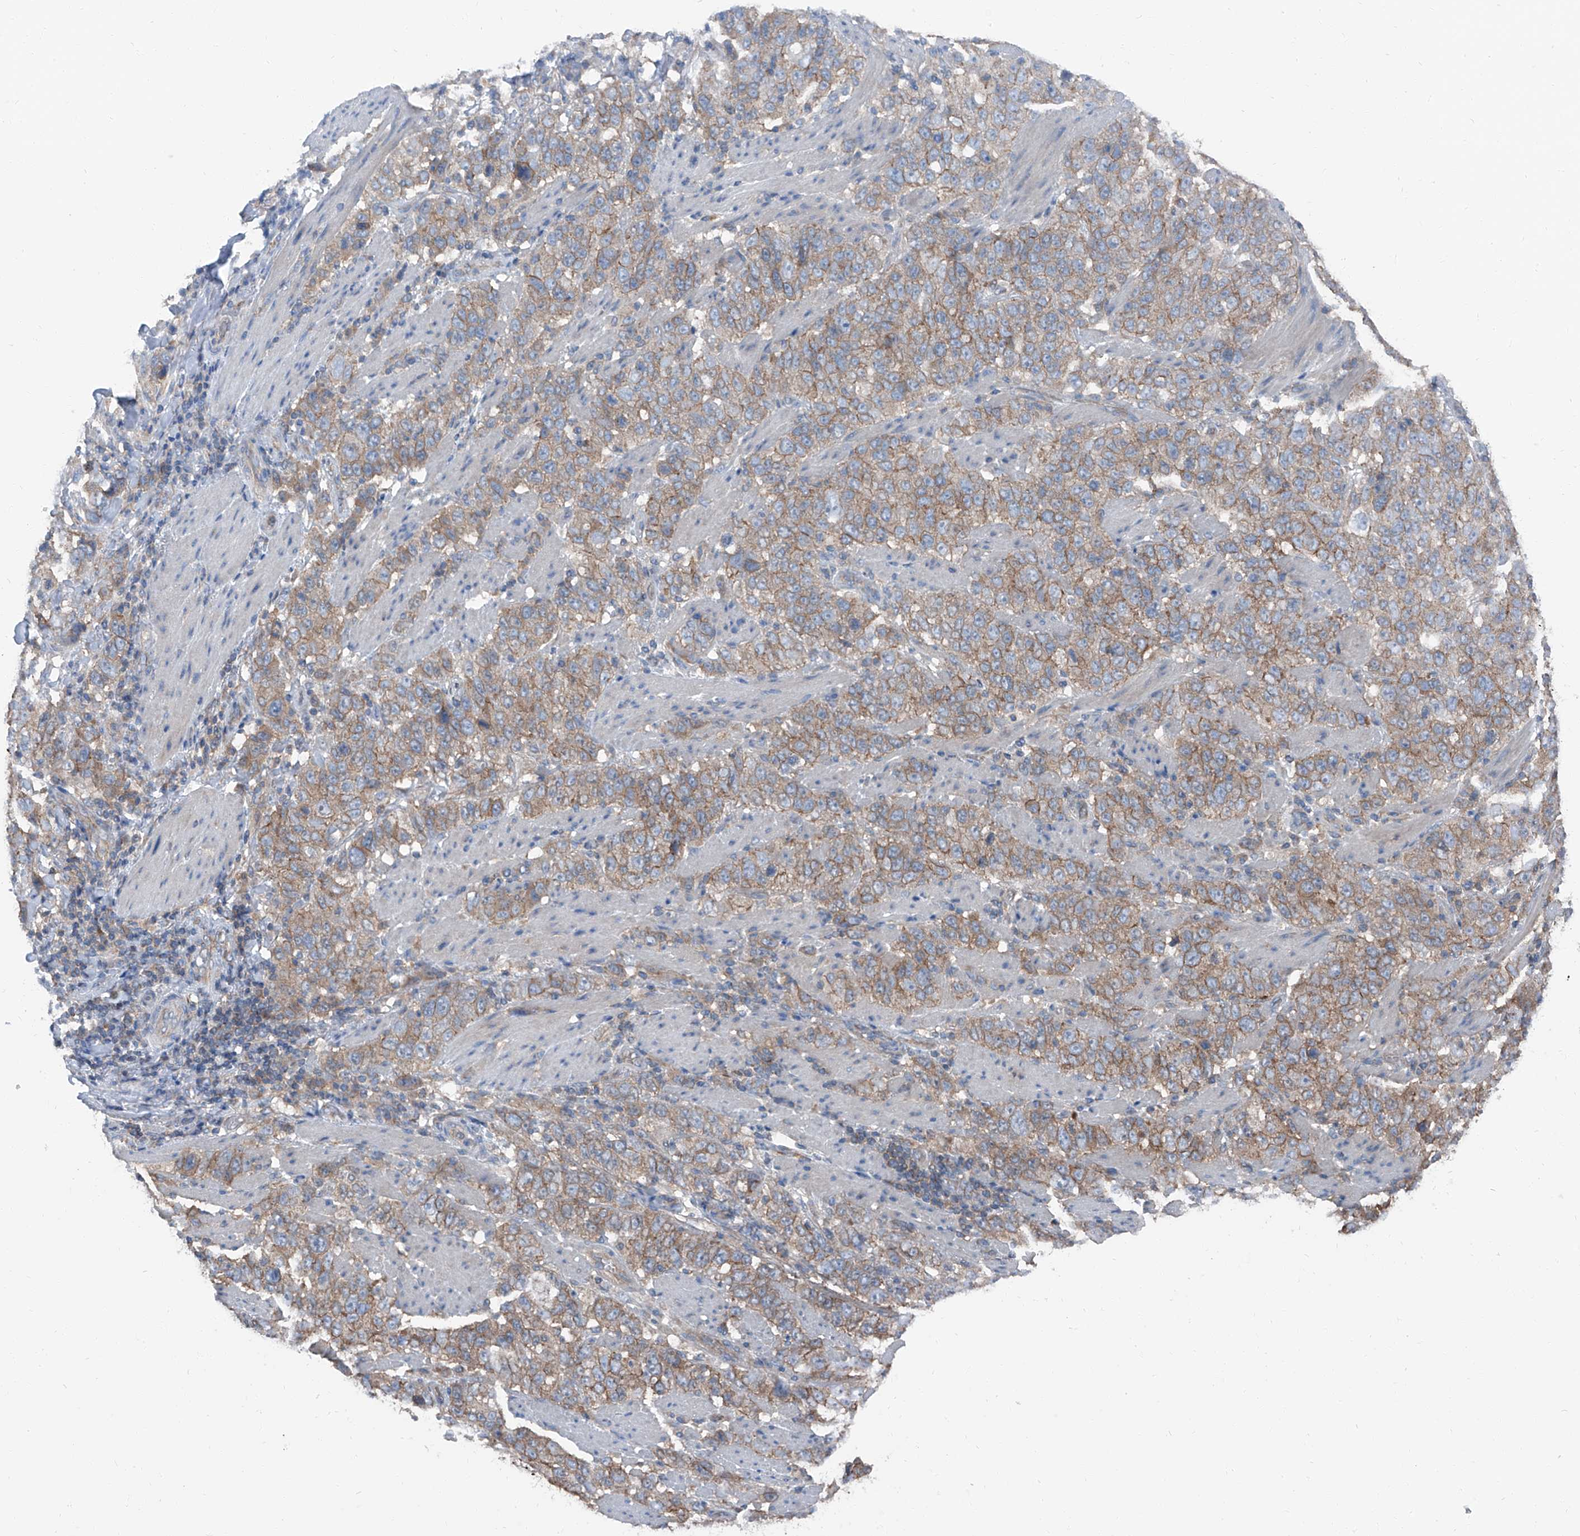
{"staining": {"intensity": "weak", "quantity": ">75%", "location": "cytoplasmic/membranous"}, "tissue": "stomach cancer", "cell_type": "Tumor cells", "image_type": "cancer", "snomed": [{"axis": "morphology", "description": "Adenocarcinoma, NOS"}, {"axis": "topography", "description": "Stomach"}], "caption": "Immunohistochemistry (IHC) of human stomach cancer (adenocarcinoma) shows low levels of weak cytoplasmic/membranous positivity in about >75% of tumor cells.", "gene": "GPR142", "patient": {"sex": "male", "age": 48}}